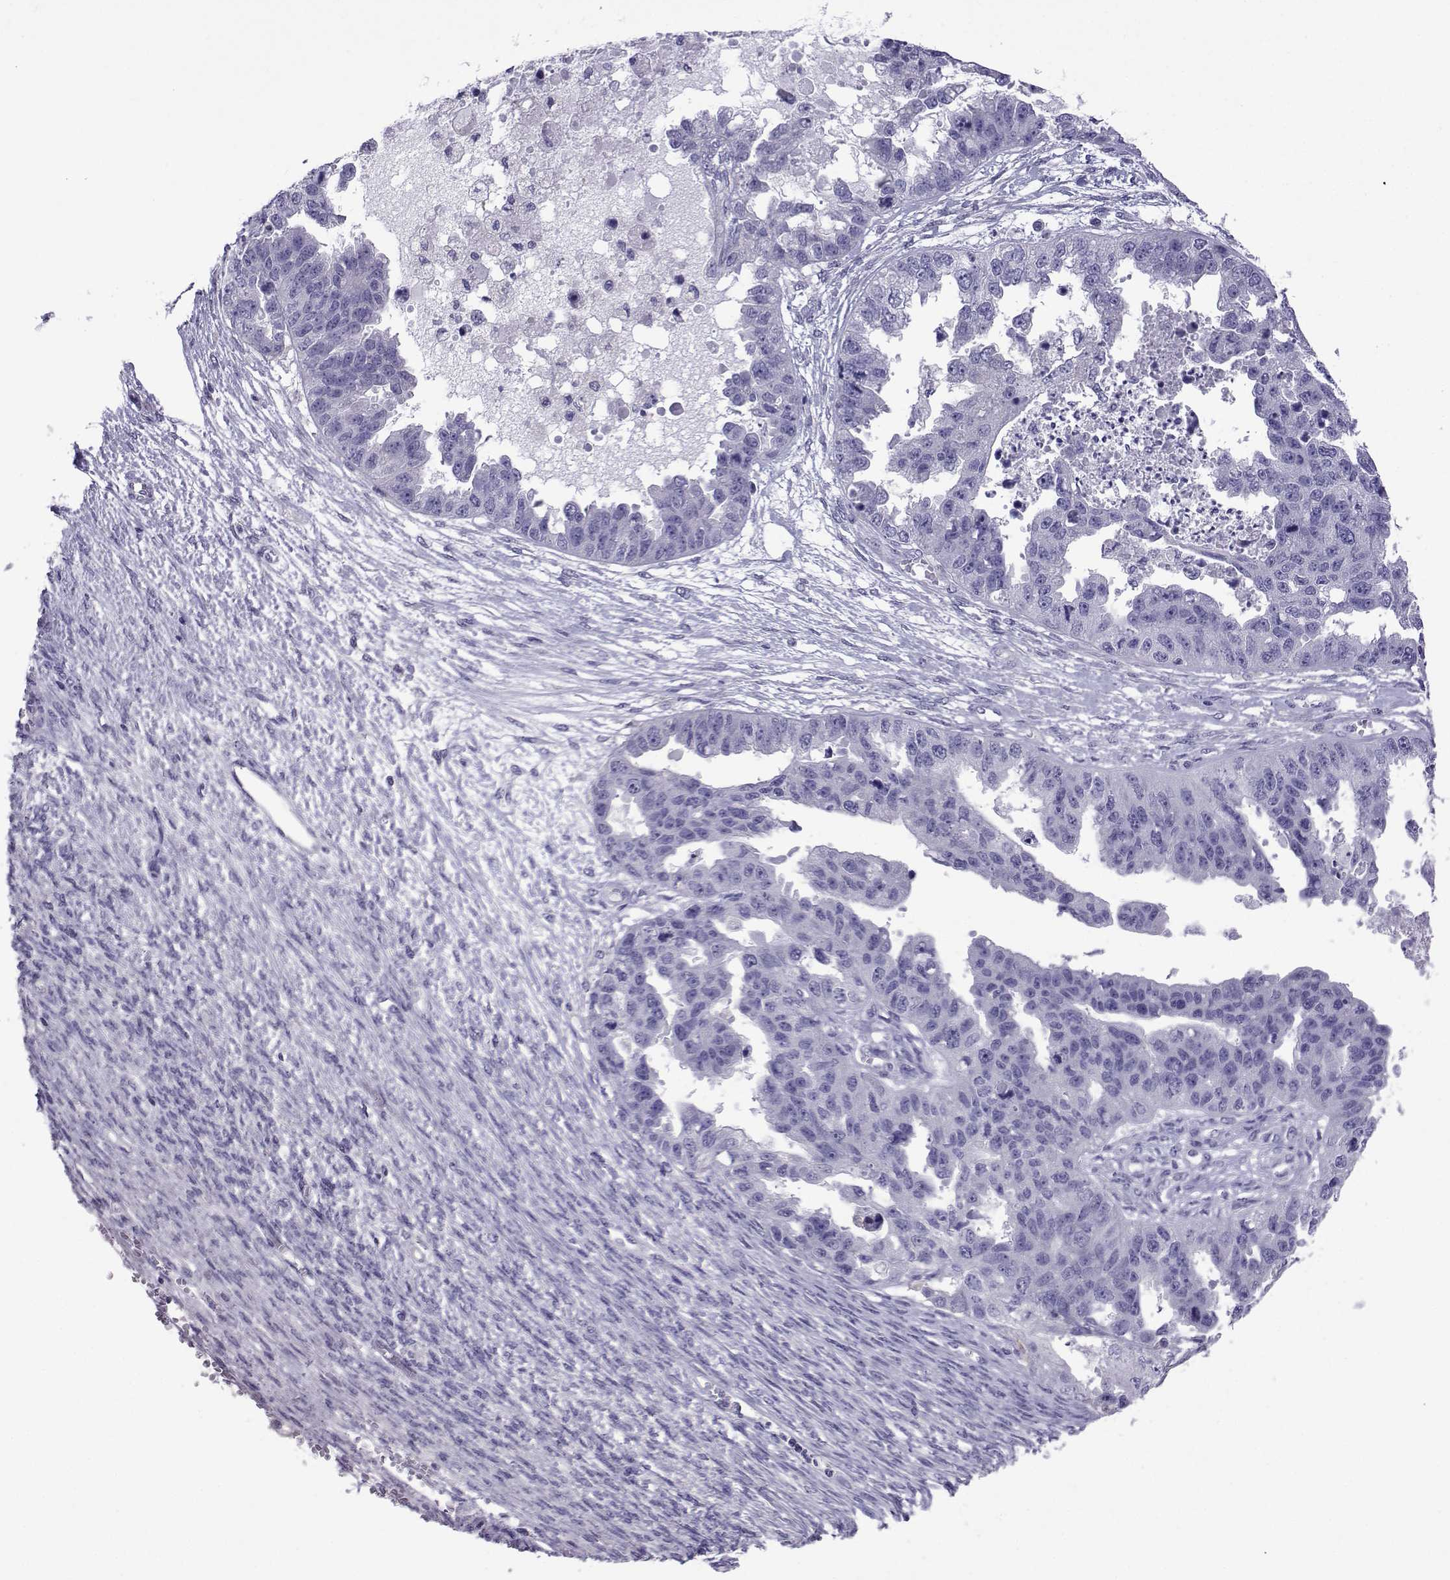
{"staining": {"intensity": "negative", "quantity": "none", "location": "none"}, "tissue": "ovarian cancer", "cell_type": "Tumor cells", "image_type": "cancer", "snomed": [{"axis": "morphology", "description": "Cystadenocarcinoma, serous, NOS"}, {"axis": "topography", "description": "Ovary"}], "caption": "IHC of serous cystadenocarcinoma (ovarian) displays no expression in tumor cells. The staining was performed using DAB (3,3'-diaminobenzidine) to visualize the protein expression in brown, while the nuclei were stained in blue with hematoxylin (Magnification: 20x).", "gene": "CFAP70", "patient": {"sex": "female", "age": 58}}